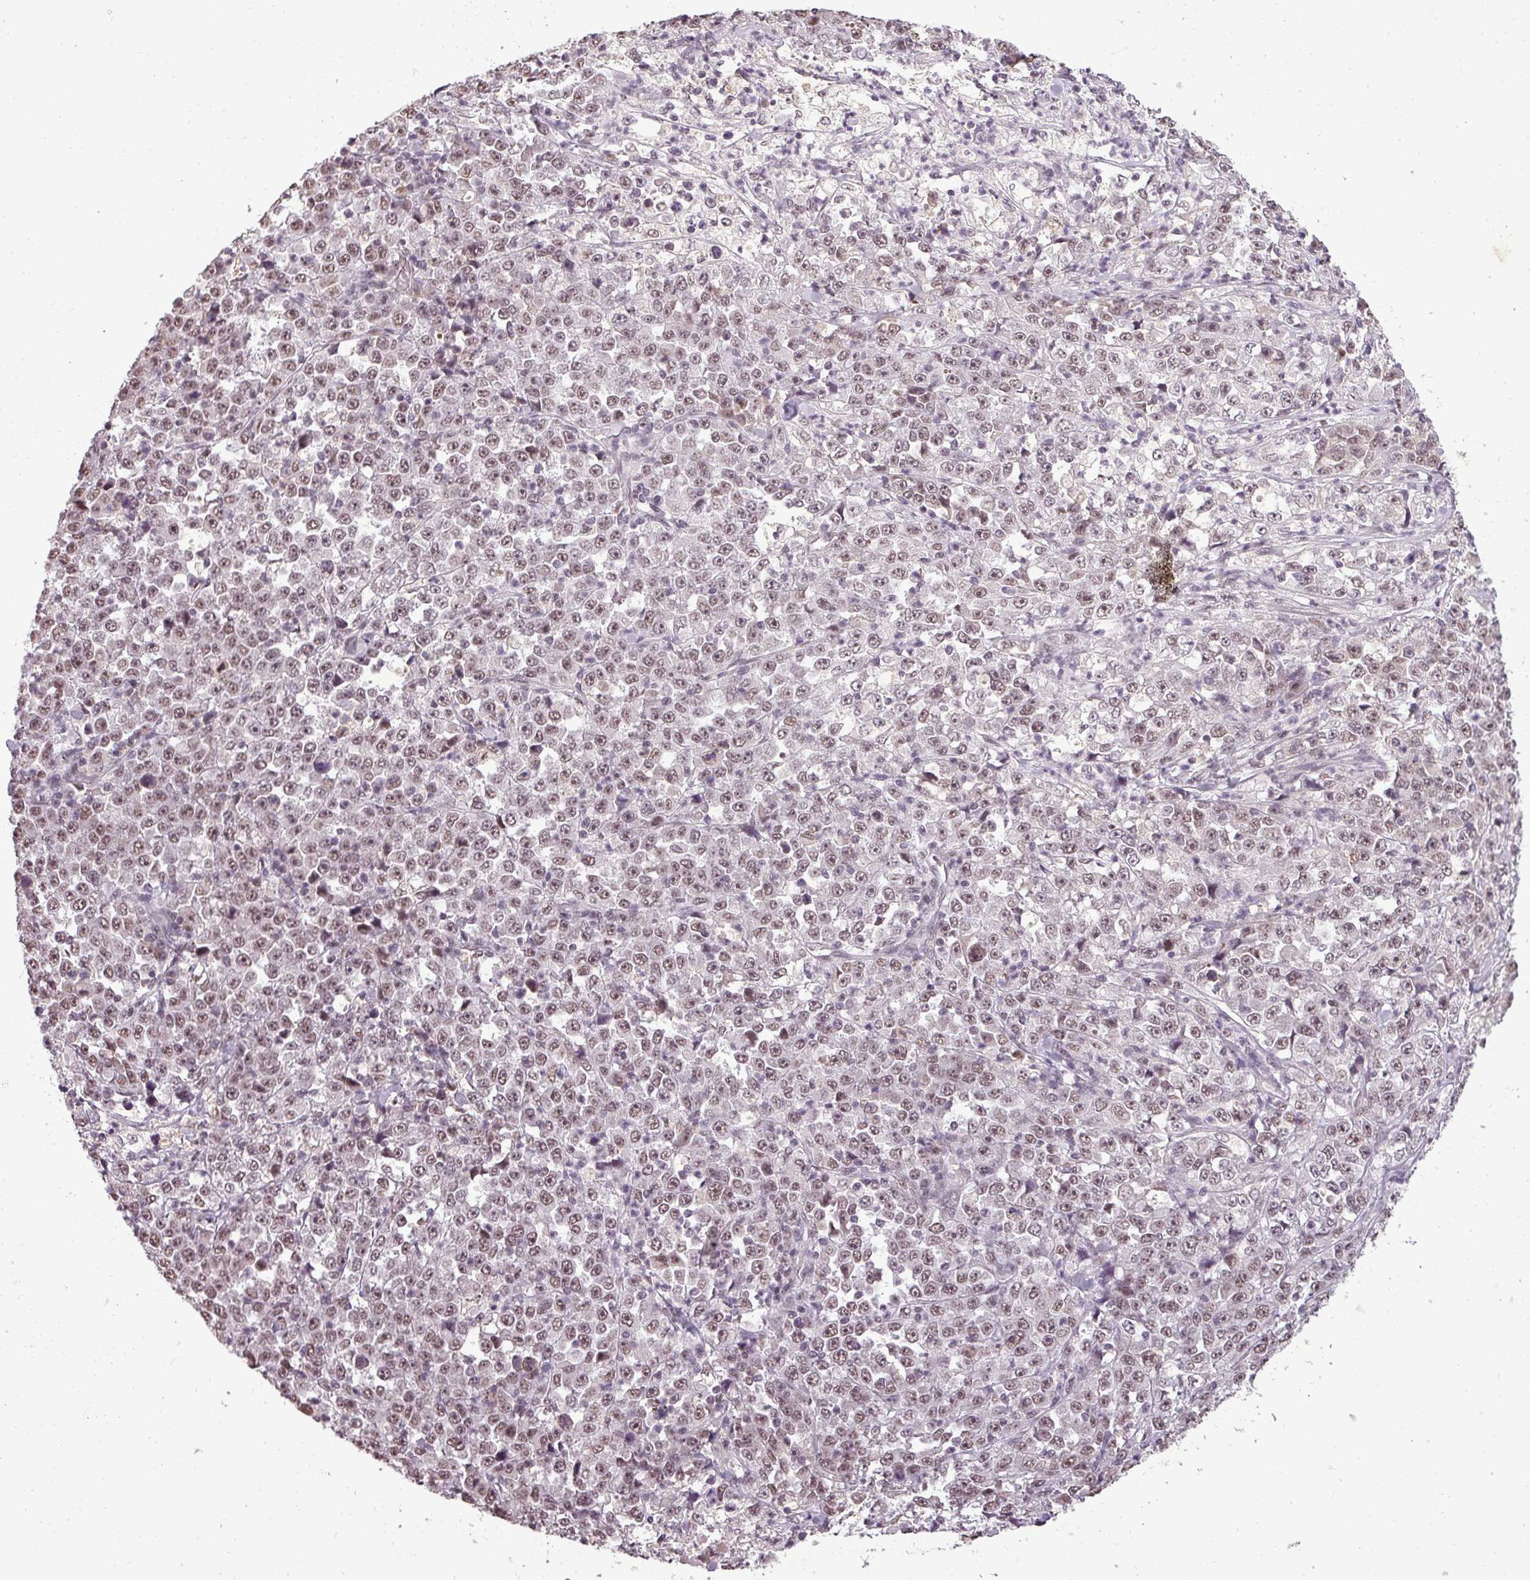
{"staining": {"intensity": "moderate", "quantity": ">75%", "location": "nuclear"}, "tissue": "stomach cancer", "cell_type": "Tumor cells", "image_type": "cancer", "snomed": [{"axis": "morphology", "description": "Normal tissue, NOS"}, {"axis": "morphology", "description": "Adenocarcinoma, NOS"}, {"axis": "topography", "description": "Stomach, upper"}, {"axis": "topography", "description": "Stomach"}], "caption": "An image of stomach adenocarcinoma stained for a protein exhibits moderate nuclear brown staining in tumor cells.", "gene": "BCAS3", "patient": {"sex": "male", "age": 59}}